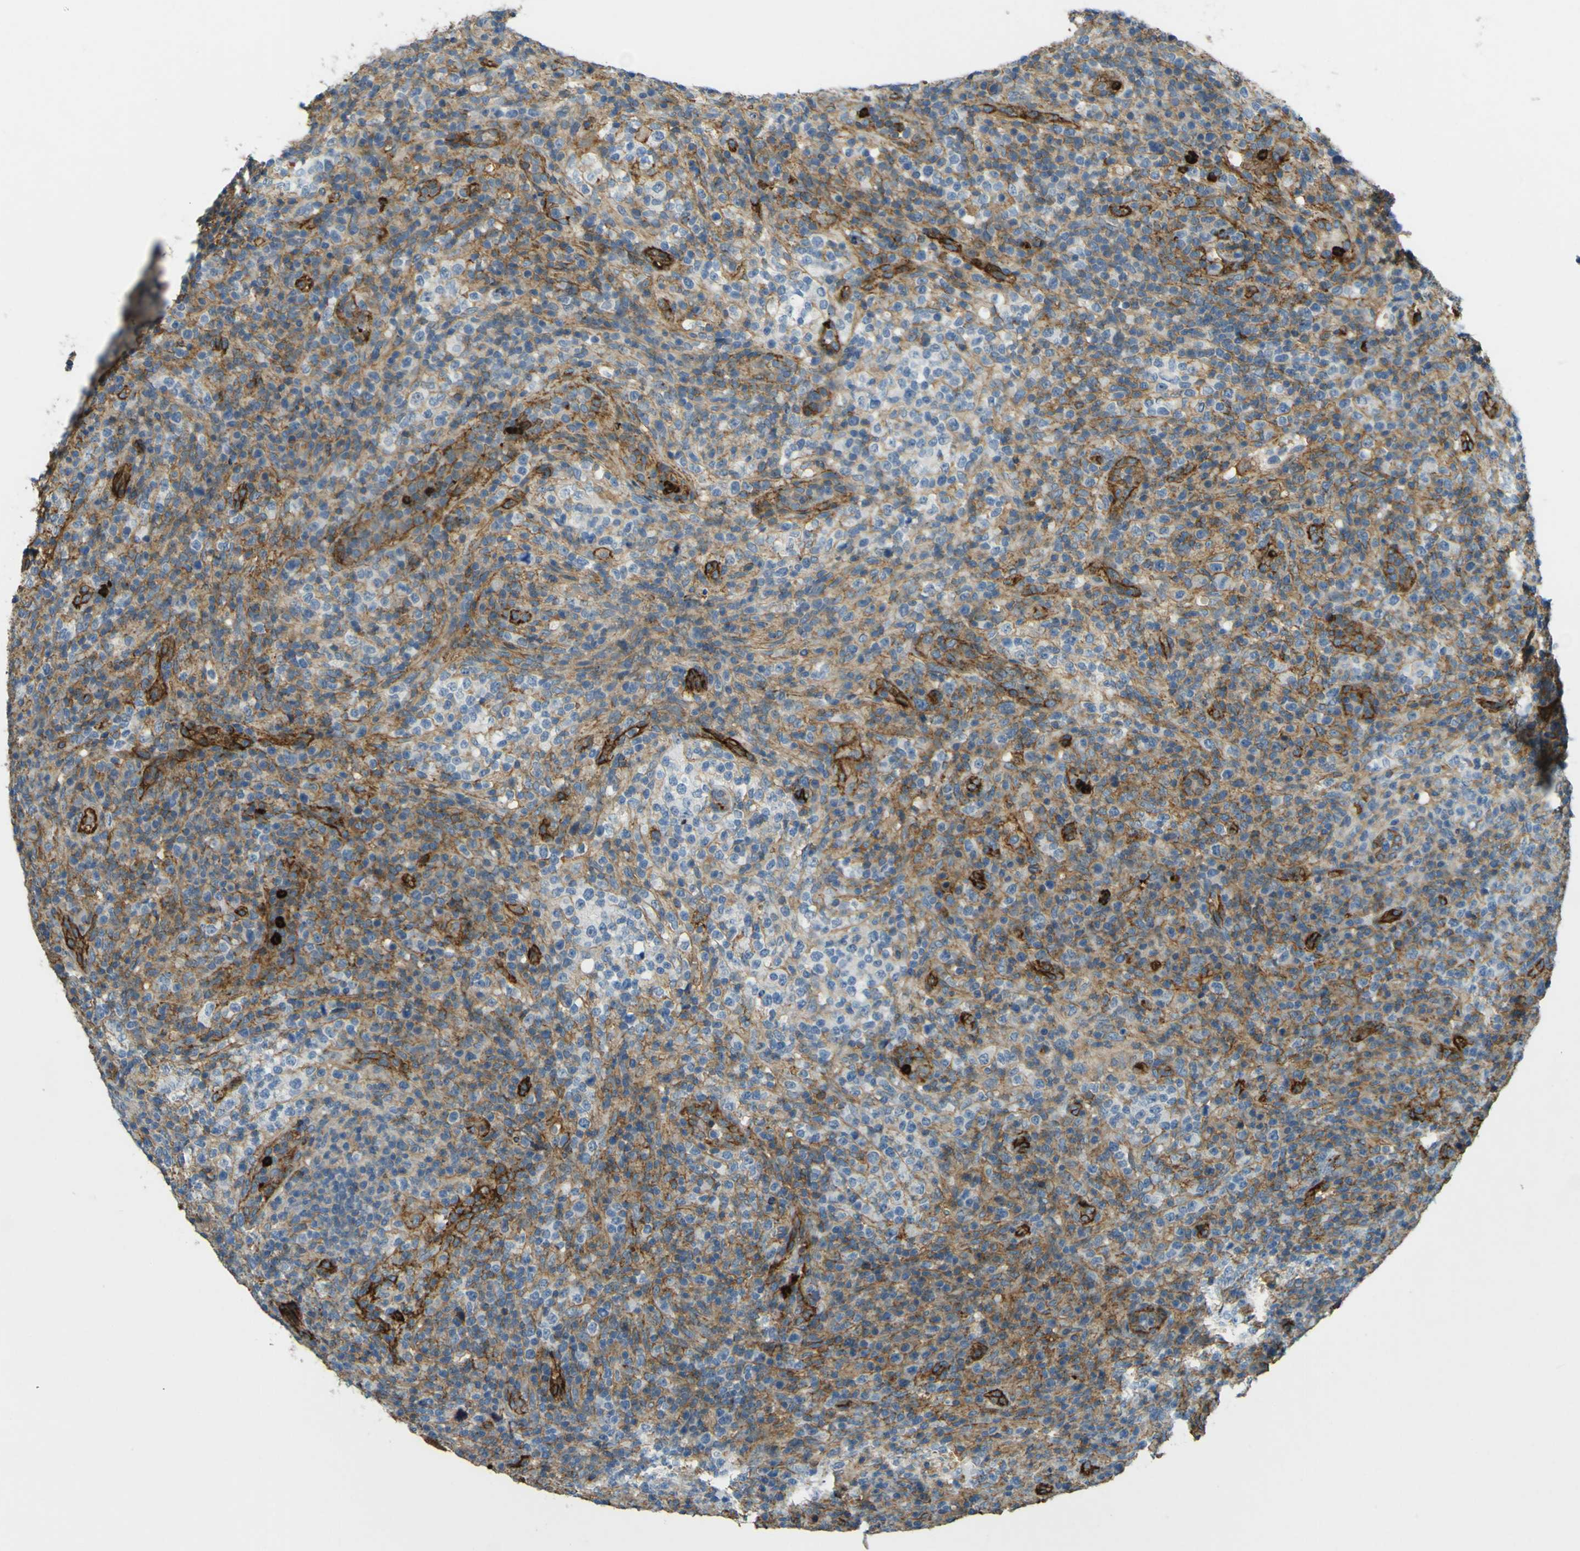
{"staining": {"intensity": "moderate", "quantity": "25%-75%", "location": "cytoplasmic/membranous"}, "tissue": "lymphoma", "cell_type": "Tumor cells", "image_type": "cancer", "snomed": [{"axis": "morphology", "description": "Malignant lymphoma, non-Hodgkin's type, High grade"}, {"axis": "topography", "description": "Lymph node"}], "caption": "An image showing moderate cytoplasmic/membranous expression in about 25%-75% of tumor cells in lymphoma, as visualized by brown immunohistochemical staining.", "gene": "PLXDC1", "patient": {"sex": "female", "age": 76}}